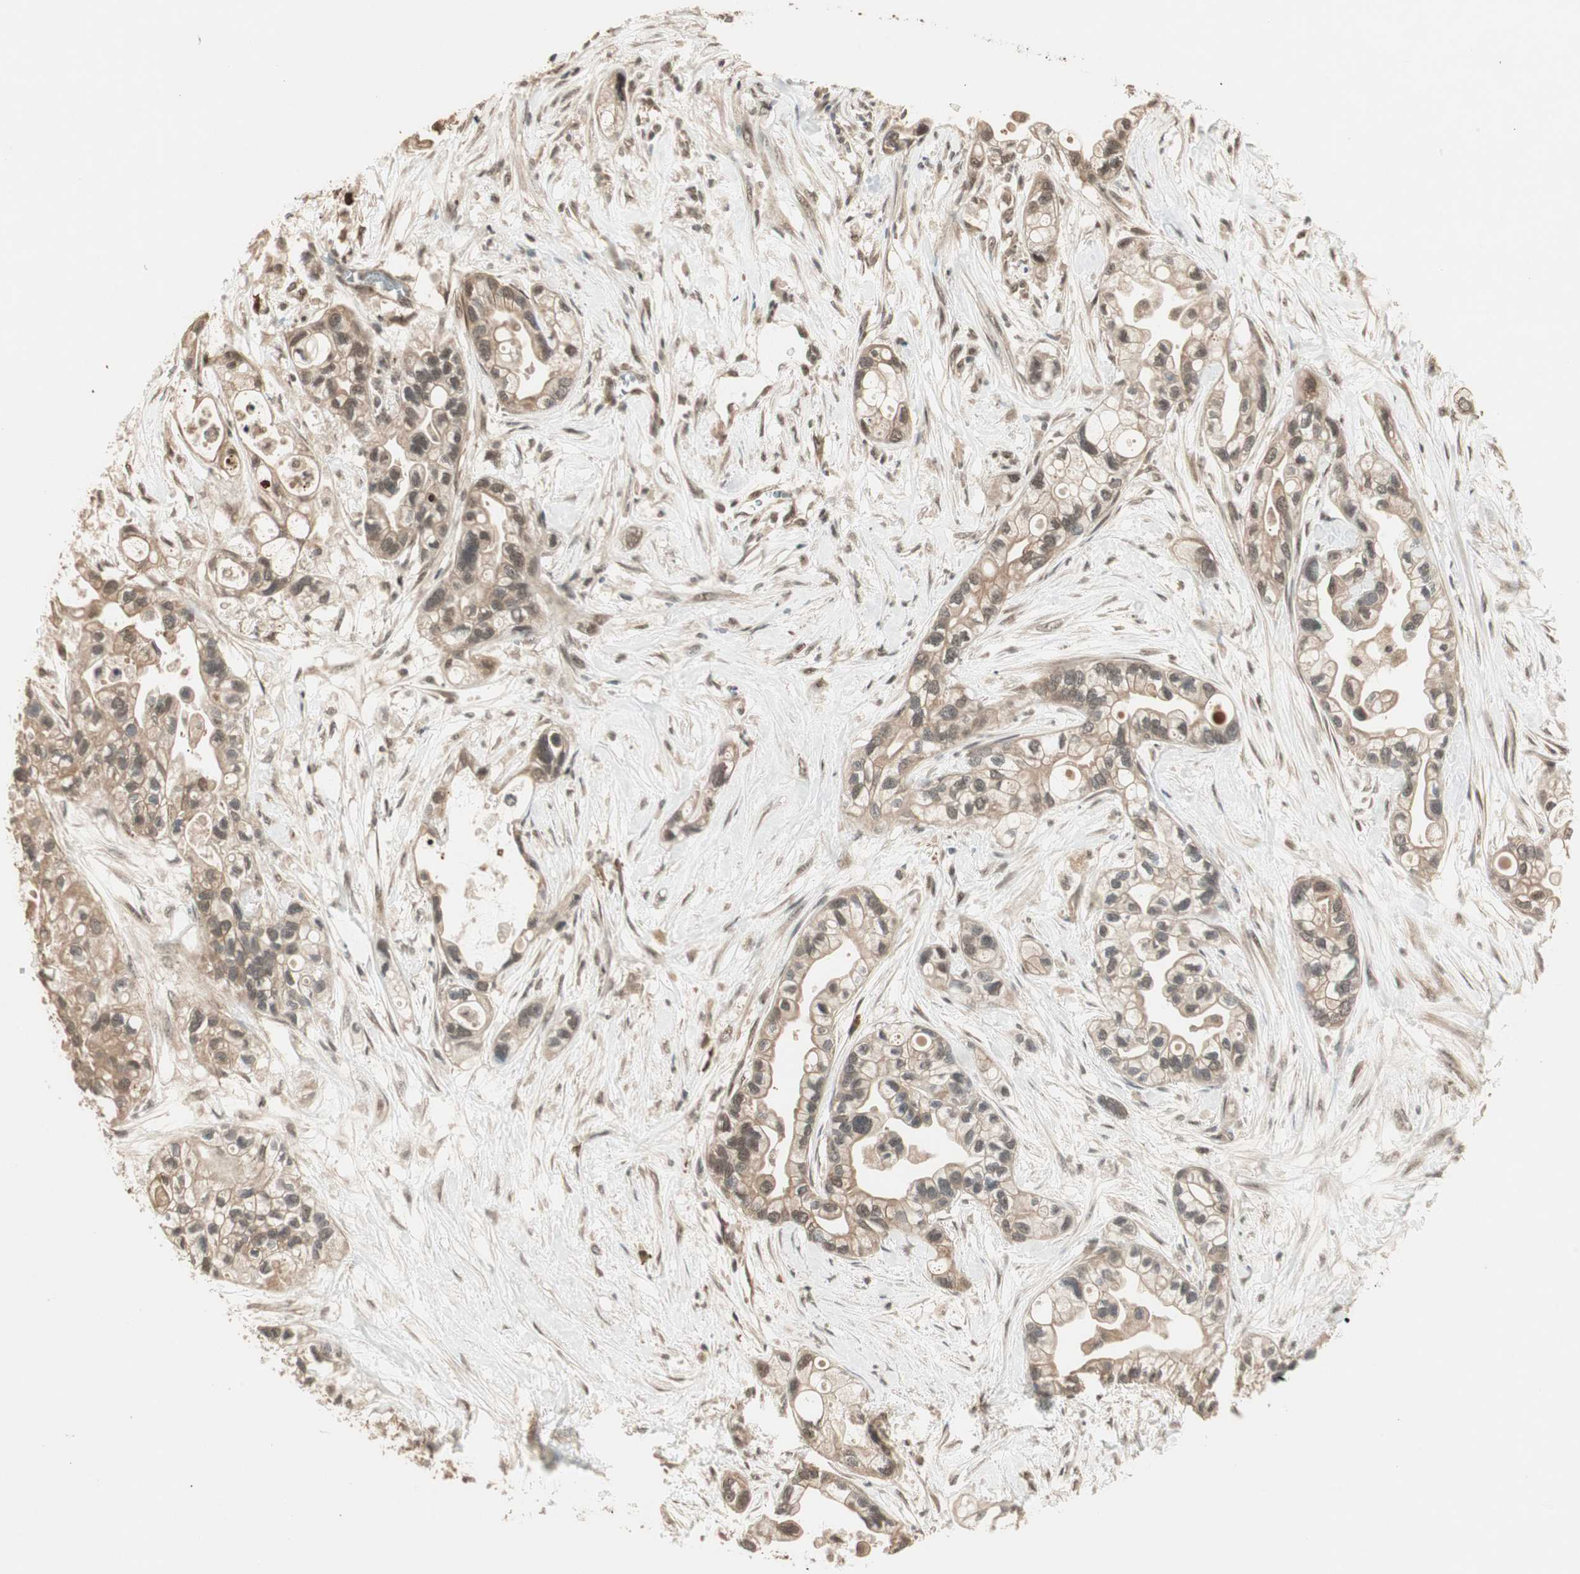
{"staining": {"intensity": "moderate", "quantity": ">75%", "location": "cytoplasmic/membranous,nuclear"}, "tissue": "pancreatic cancer", "cell_type": "Tumor cells", "image_type": "cancer", "snomed": [{"axis": "morphology", "description": "Adenocarcinoma, NOS"}, {"axis": "topography", "description": "Pancreas"}], "caption": "Immunohistochemistry (IHC) (DAB (3,3'-diaminobenzidine)) staining of human adenocarcinoma (pancreatic) shows moderate cytoplasmic/membranous and nuclear protein staining in about >75% of tumor cells.", "gene": "ZSCAN31", "patient": {"sex": "female", "age": 77}}